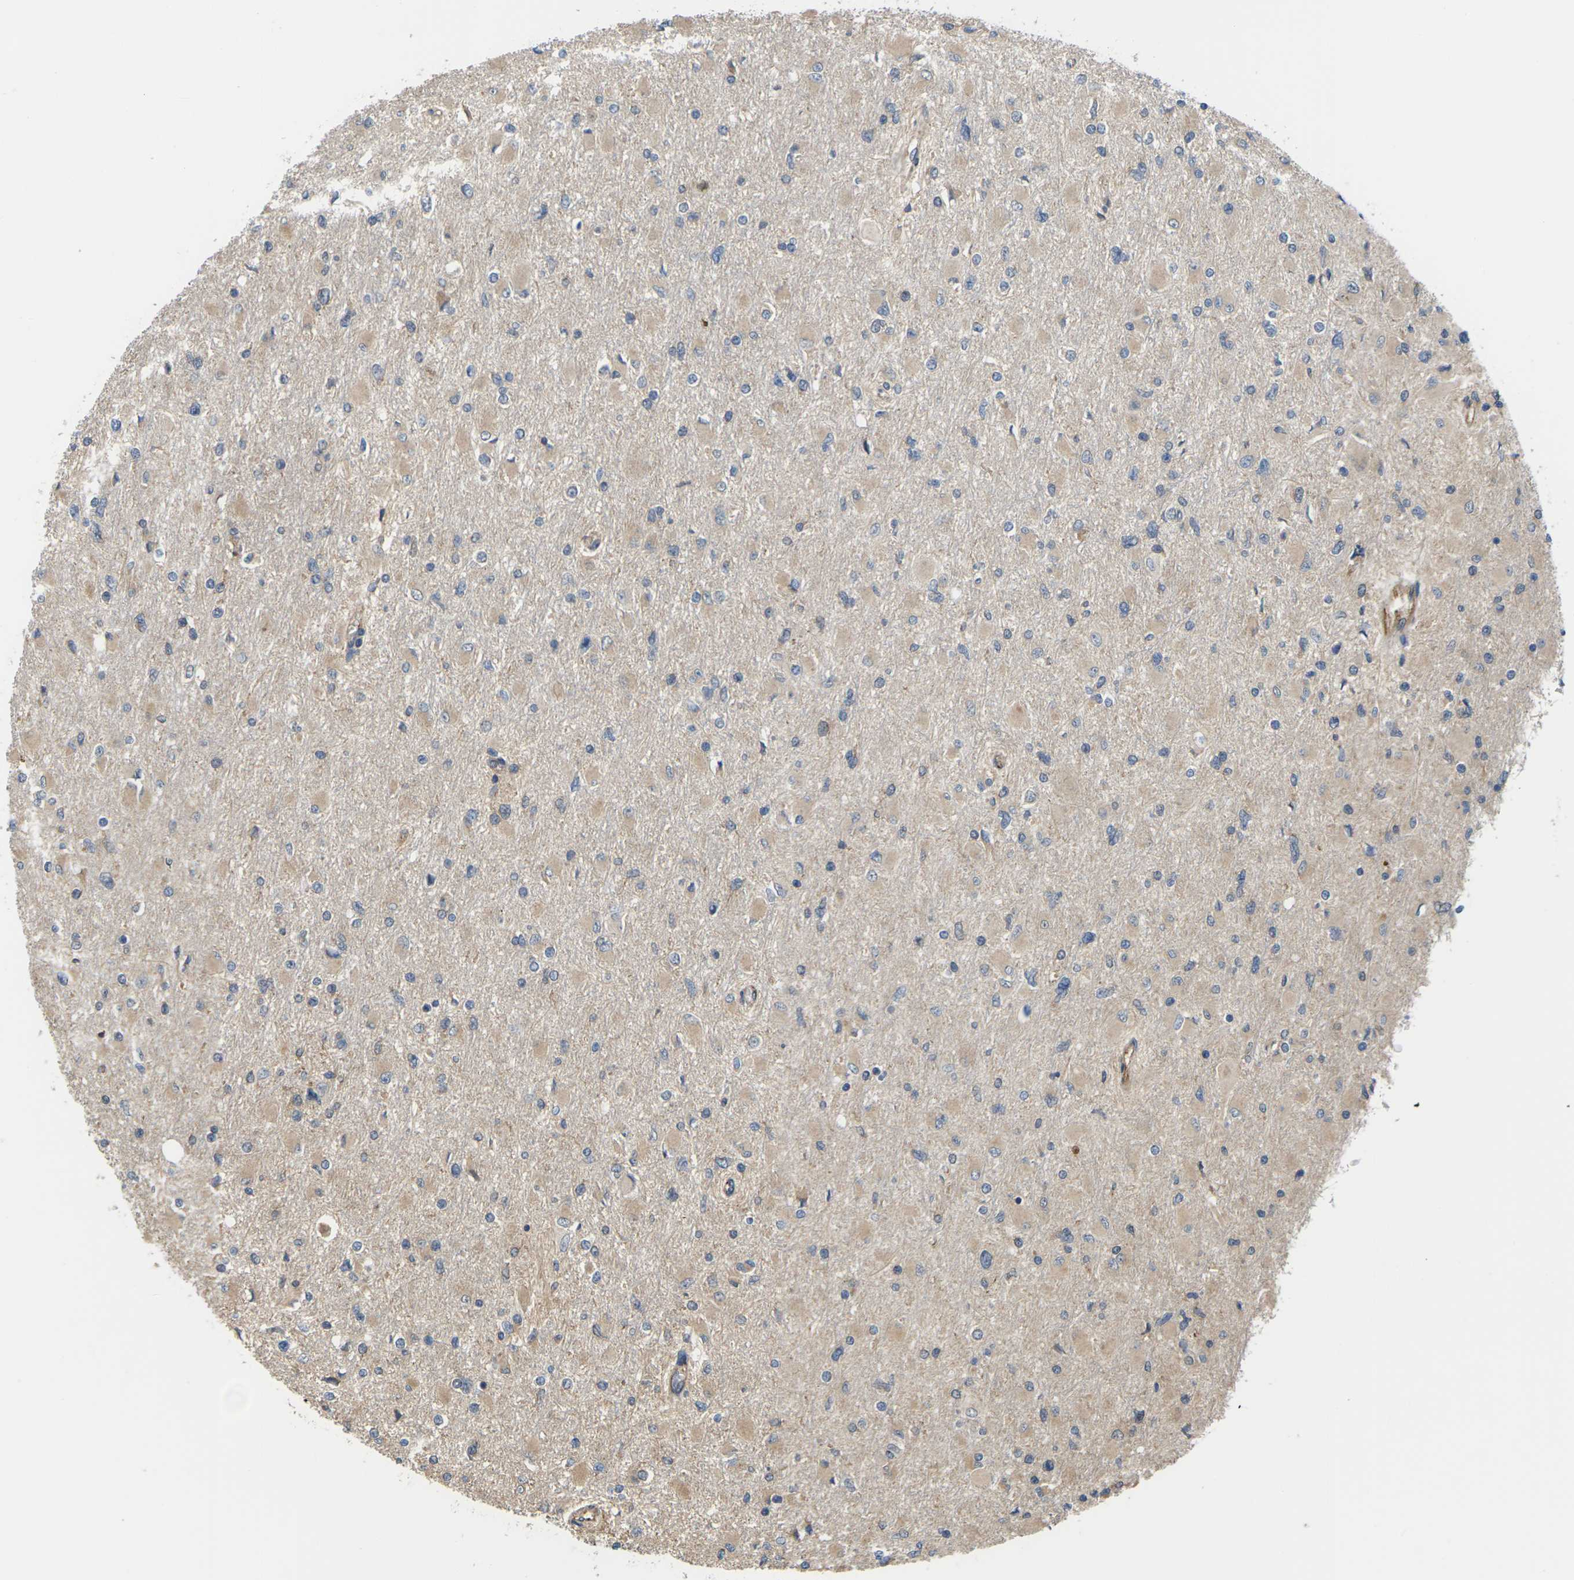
{"staining": {"intensity": "weak", "quantity": ">75%", "location": "cytoplasmic/membranous"}, "tissue": "glioma", "cell_type": "Tumor cells", "image_type": "cancer", "snomed": [{"axis": "morphology", "description": "Glioma, malignant, High grade"}, {"axis": "topography", "description": "Cerebral cortex"}], "caption": "DAB immunohistochemical staining of malignant high-grade glioma exhibits weak cytoplasmic/membranous protein staining in about >75% of tumor cells. (IHC, brightfield microscopy, high magnification).", "gene": "NRAS", "patient": {"sex": "female", "age": 36}}